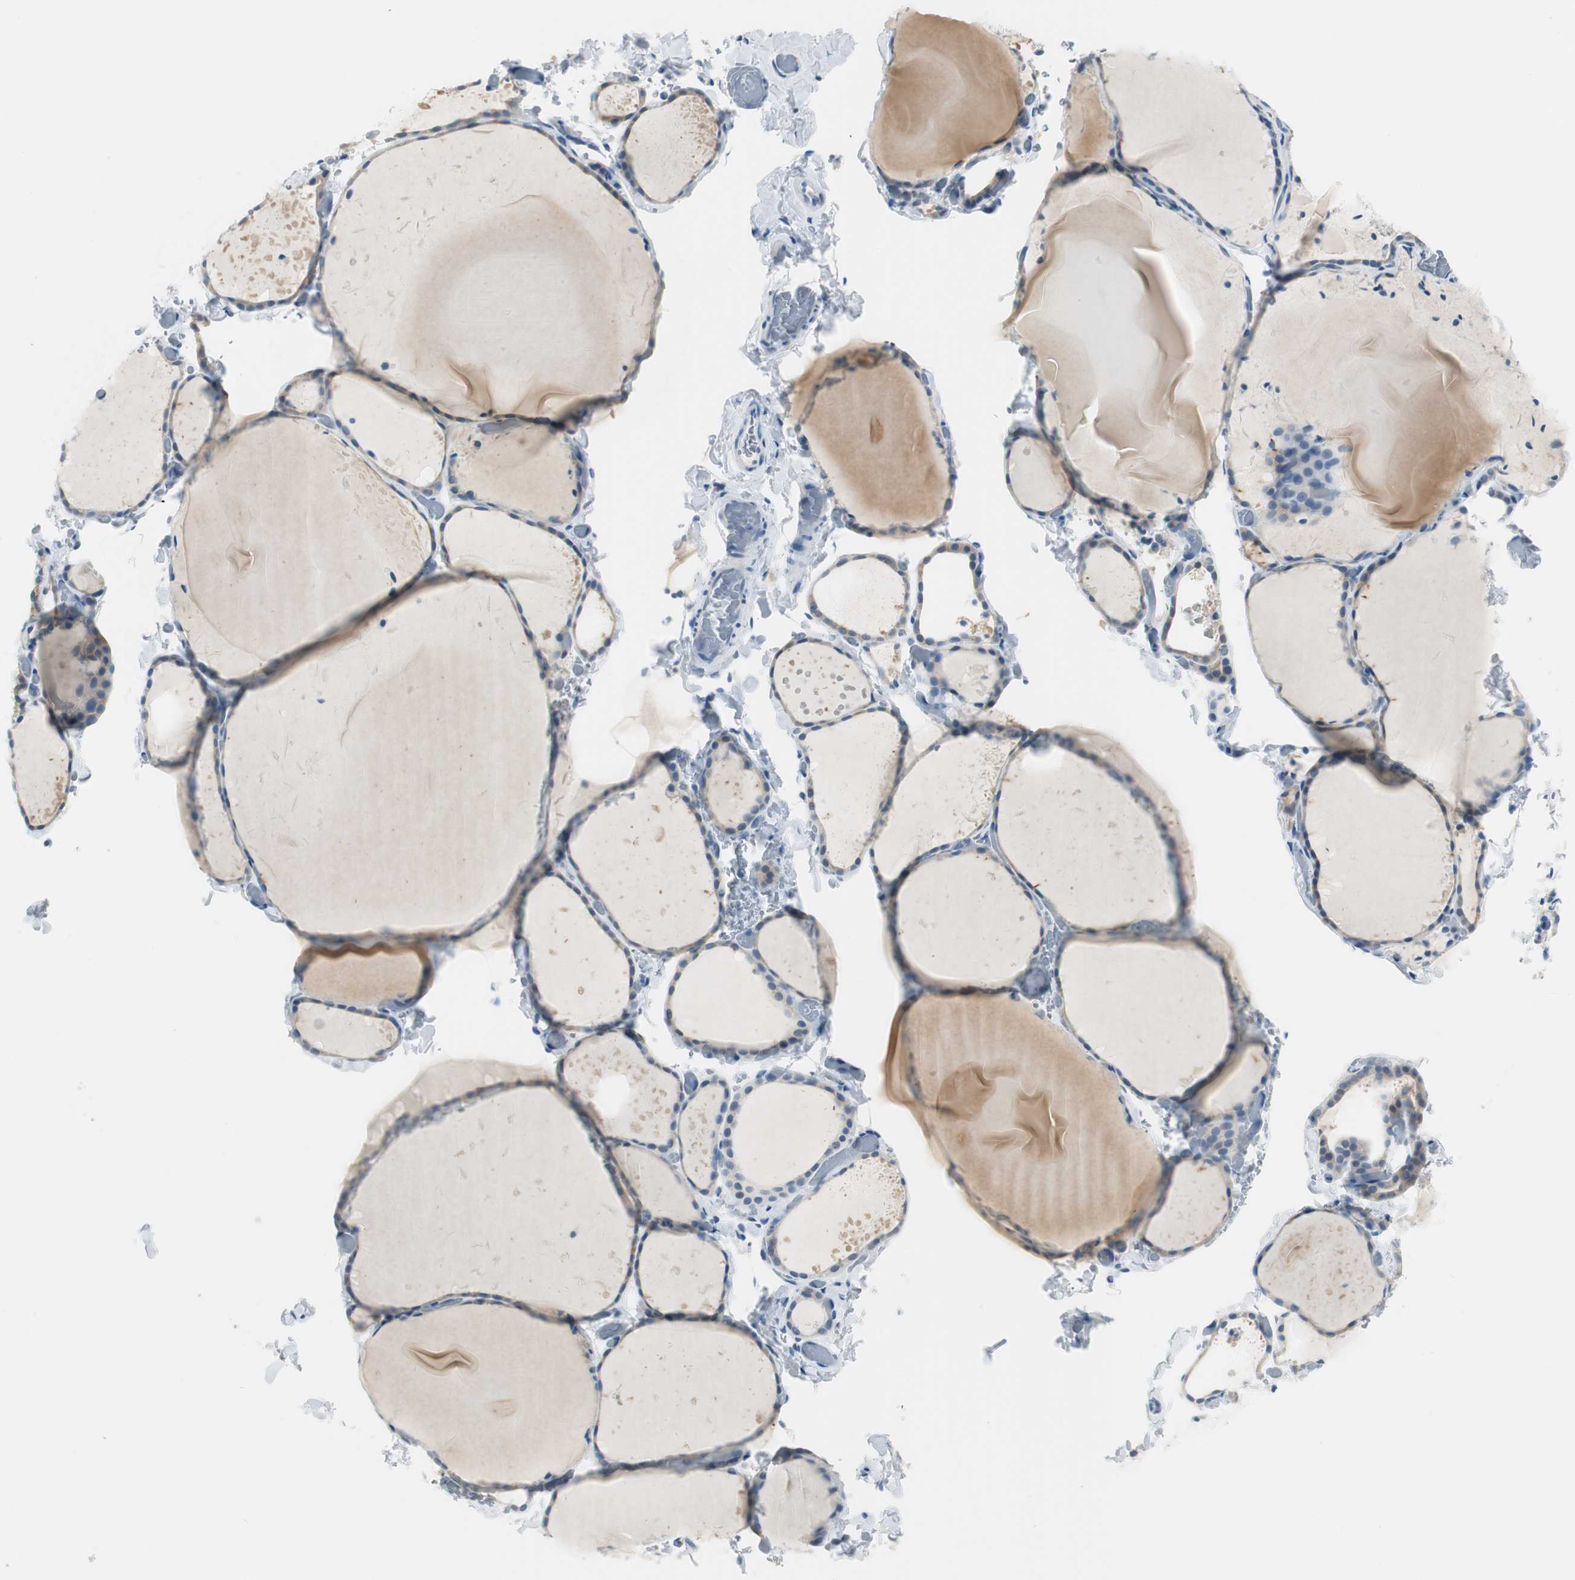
{"staining": {"intensity": "weak", "quantity": "25%-75%", "location": "cytoplasmic/membranous"}, "tissue": "thyroid gland", "cell_type": "Glandular cells", "image_type": "normal", "snomed": [{"axis": "morphology", "description": "Normal tissue, NOS"}, {"axis": "topography", "description": "Thyroid gland"}], "caption": "This is an image of IHC staining of unremarkable thyroid gland, which shows weak positivity in the cytoplasmic/membranous of glandular cells.", "gene": "FBP1", "patient": {"sex": "female", "age": 22}}